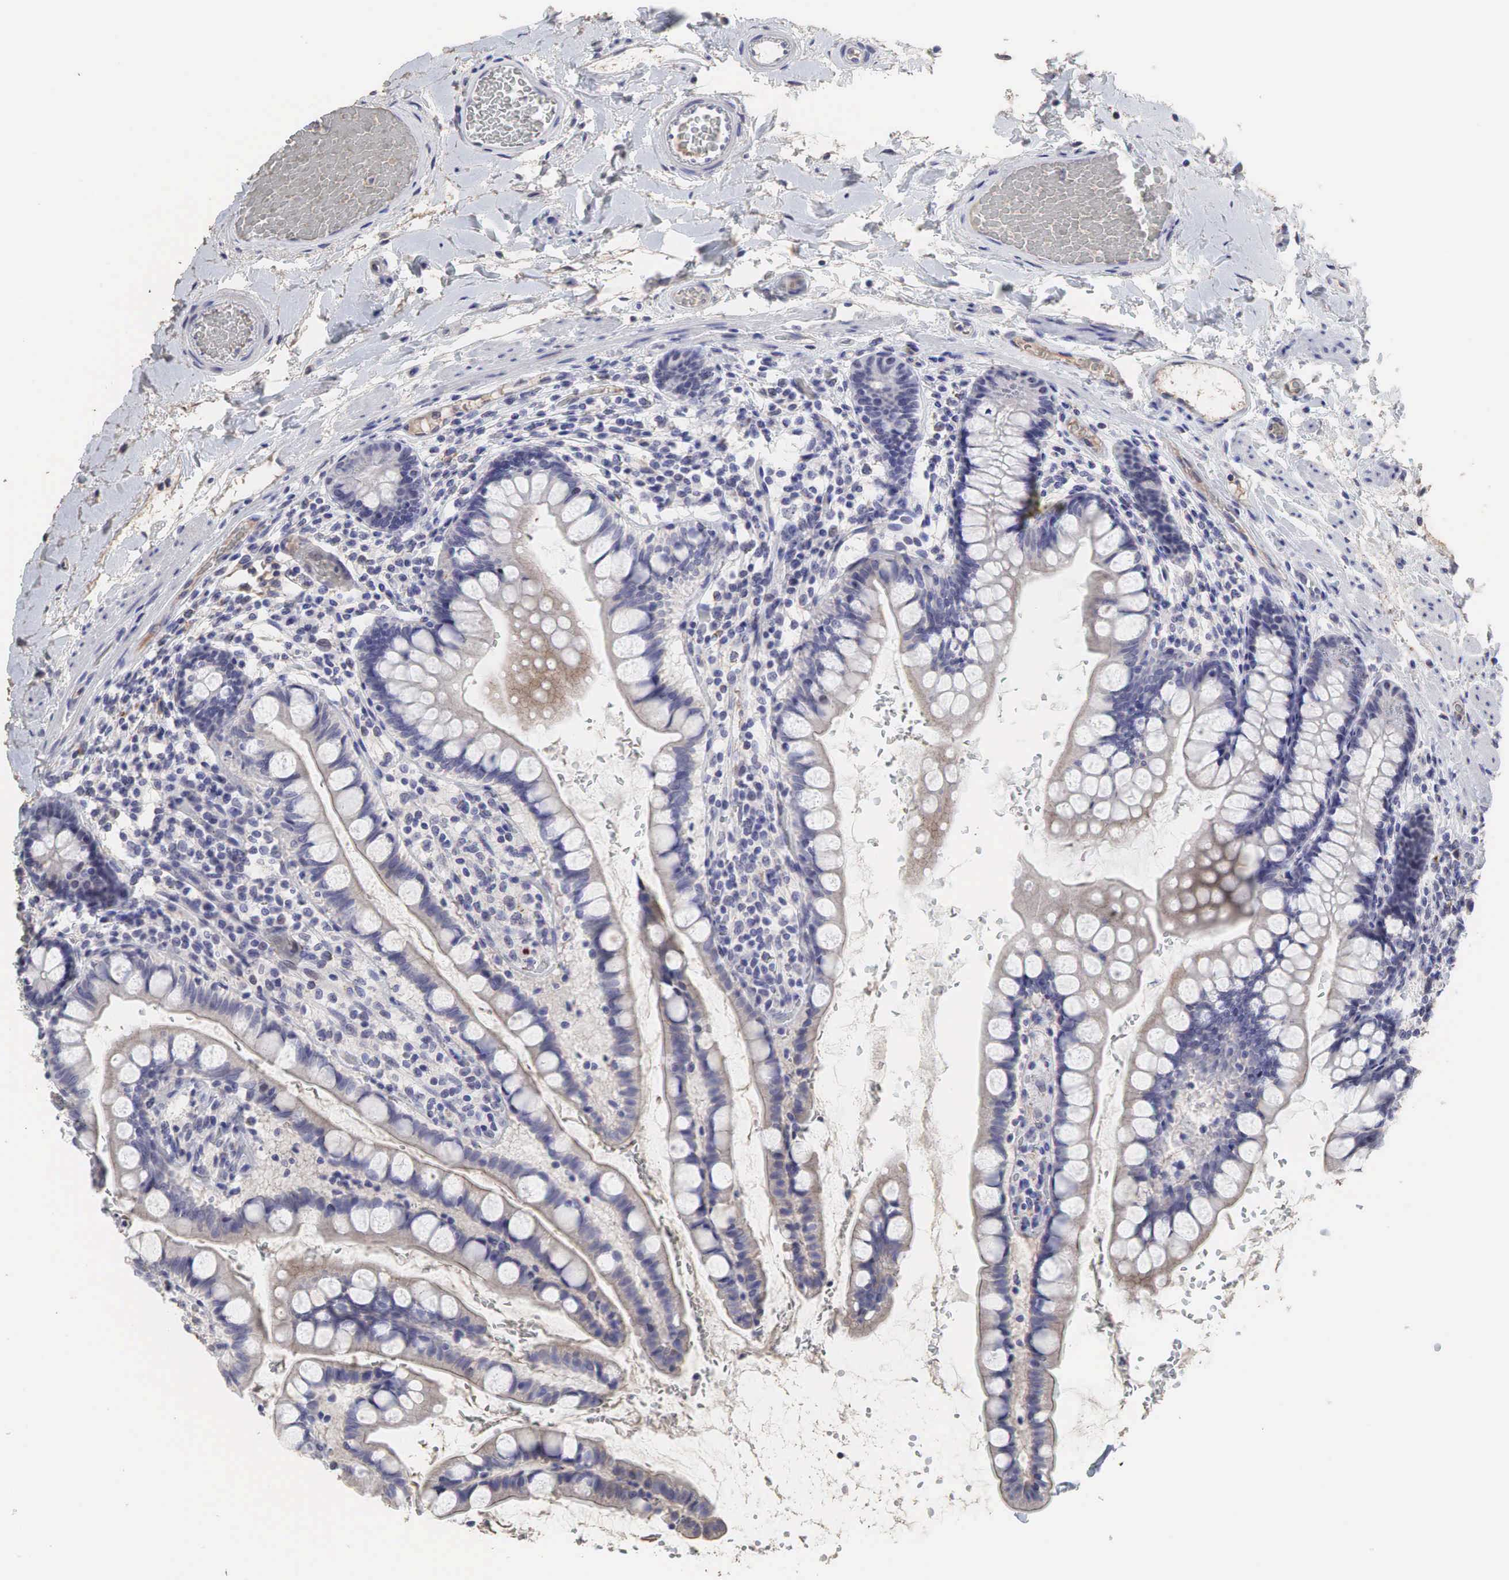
{"staining": {"intensity": "negative", "quantity": "none", "location": "none"}, "tissue": "colon", "cell_type": "Endothelial cells", "image_type": "normal", "snomed": [{"axis": "morphology", "description": "Normal tissue, NOS"}, {"axis": "topography", "description": "Colon"}], "caption": "Immunohistochemistry (IHC) photomicrograph of normal human colon stained for a protein (brown), which shows no expression in endothelial cells. Brightfield microscopy of IHC stained with DAB (3,3'-diaminobenzidine) (brown) and hematoxylin (blue), captured at high magnification.", "gene": "DKC1", "patient": {"sex": "male", "age": 54}}